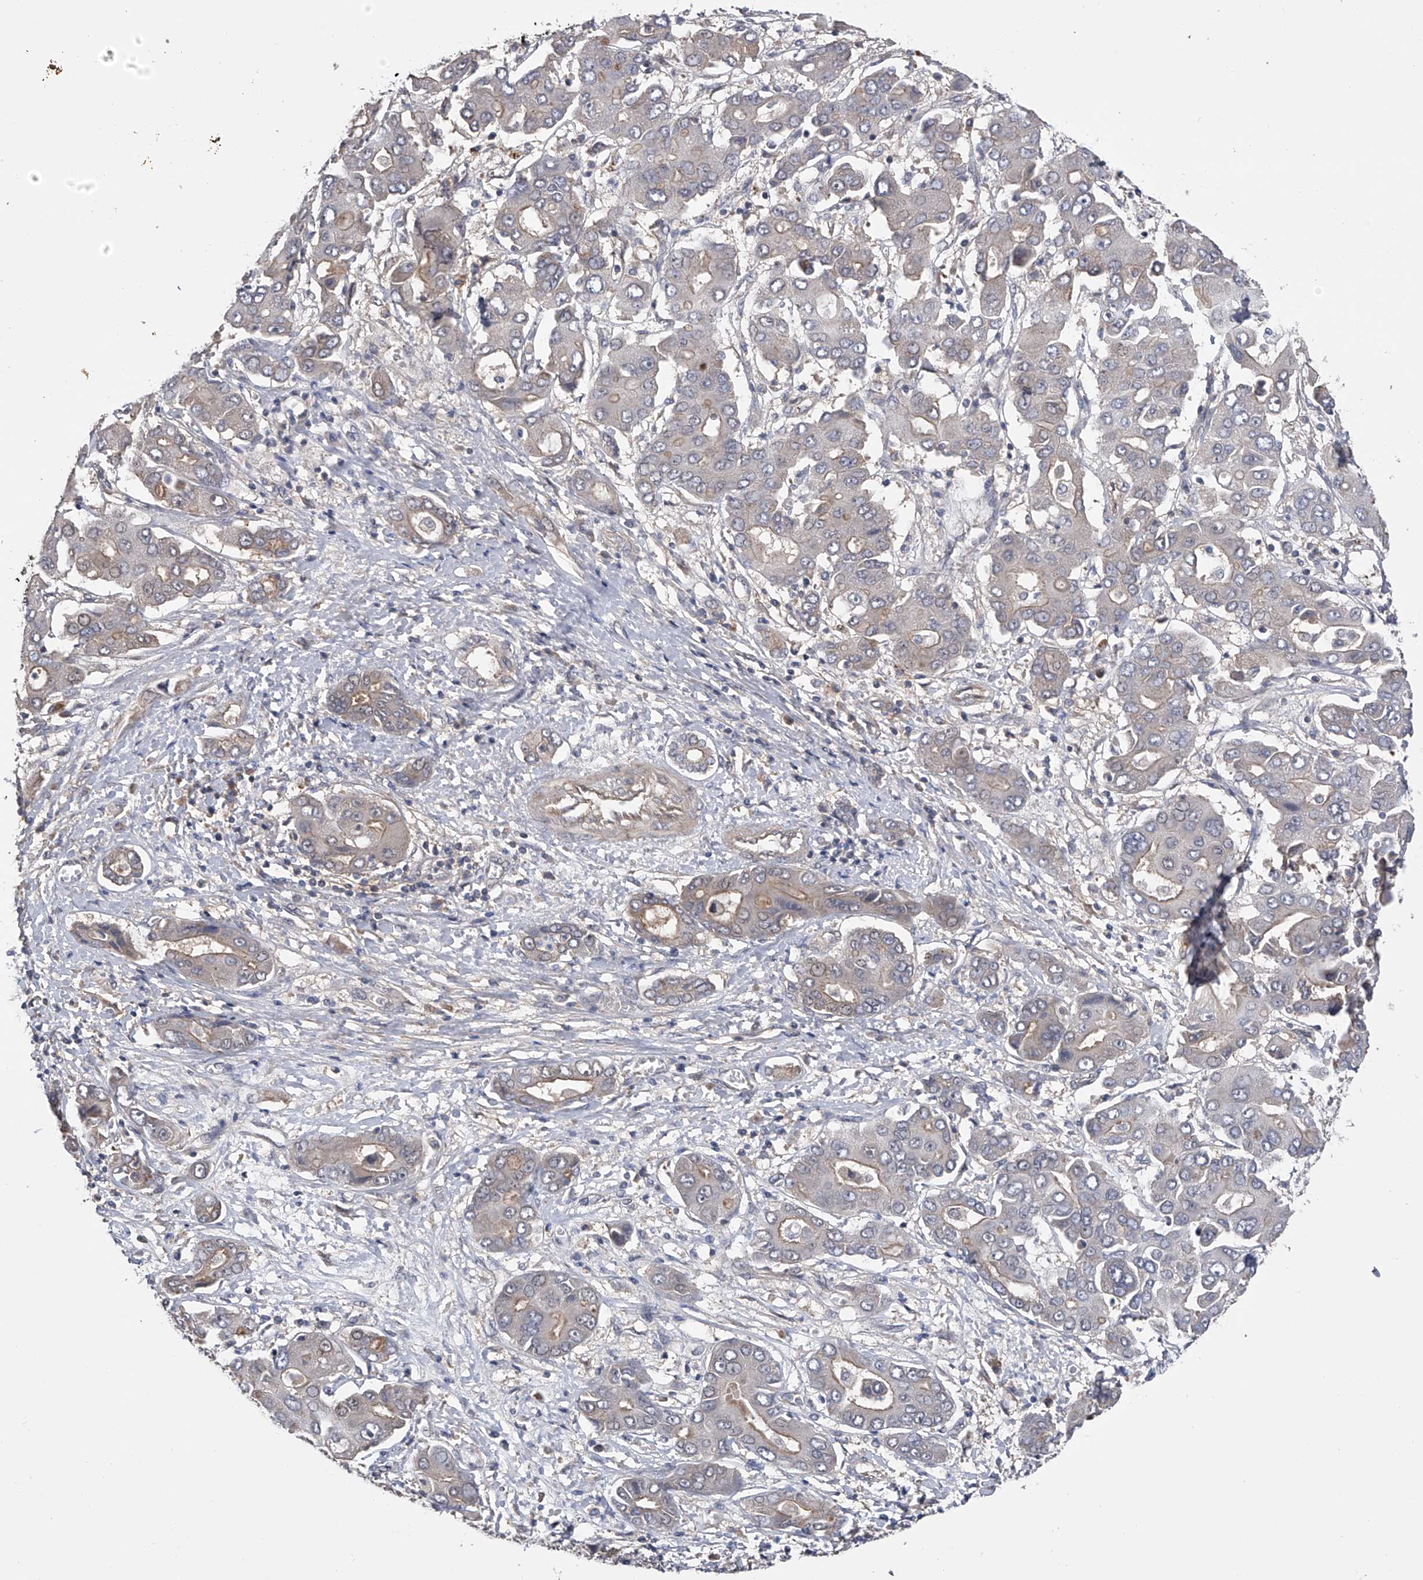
{"staining": {"intensity": "negative", "quantity": "none", "location": "none"}, "tissue": "liver cancer", "cell_type": "Tumor cells", "image_type": "cancer", "snomed": [{"axis": "morphology", "description": "Cholangiocarcinoma"}, {"axis": "topography", "description": "Liver"}], "caption": "Tumor cells are negative for protein expression in human liver cancer (cholangiocarcinoma).", "gene": "CFAP298", "patient": {"sex": "male", "age": 67}}